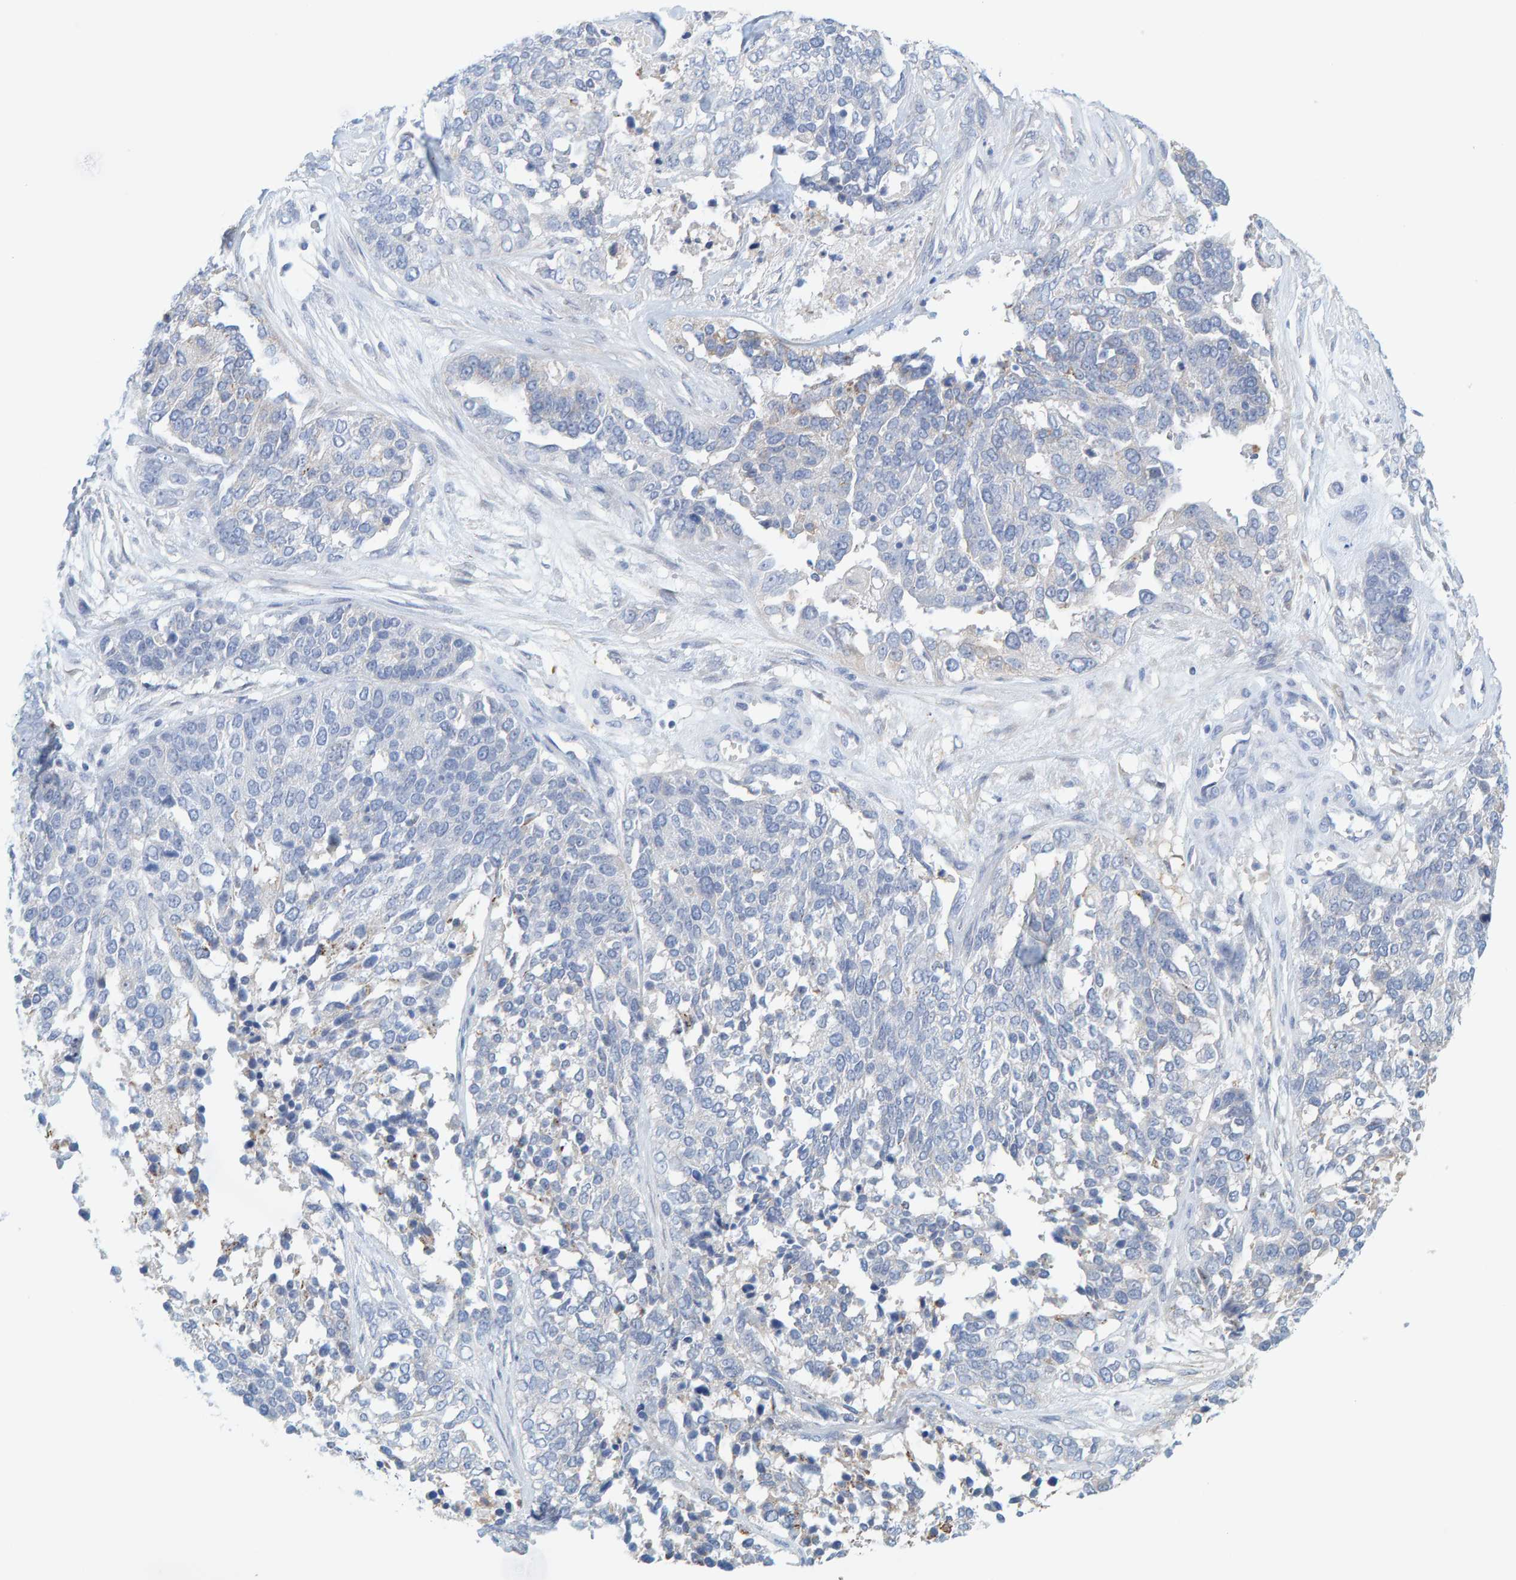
{"staining": {"intensity": "weak", "quantity": "<25%", "location": "cytoplasmic/membranous"}, "tissue": "ovarian cancer", "cell_type": "Tumor cells", "image_type": "cancer", "snomed": [{"axis": "morphology", "description": "Cystadenocarcinoma, serous, NOS"}, {"axis": "topography", "description": "Ovary"}], "caption": "High power microscopy image of an IHC photomicrograph of serous cystadenocarcinoma (ovarian), revealing no significant staining in tumor cells. (DAB (3,3'-diaminobenzidine) immunohistochemistry (IHC), high magnification).", "gene": "KLHL11", "patient": {"sex": "female", "age": 44}}